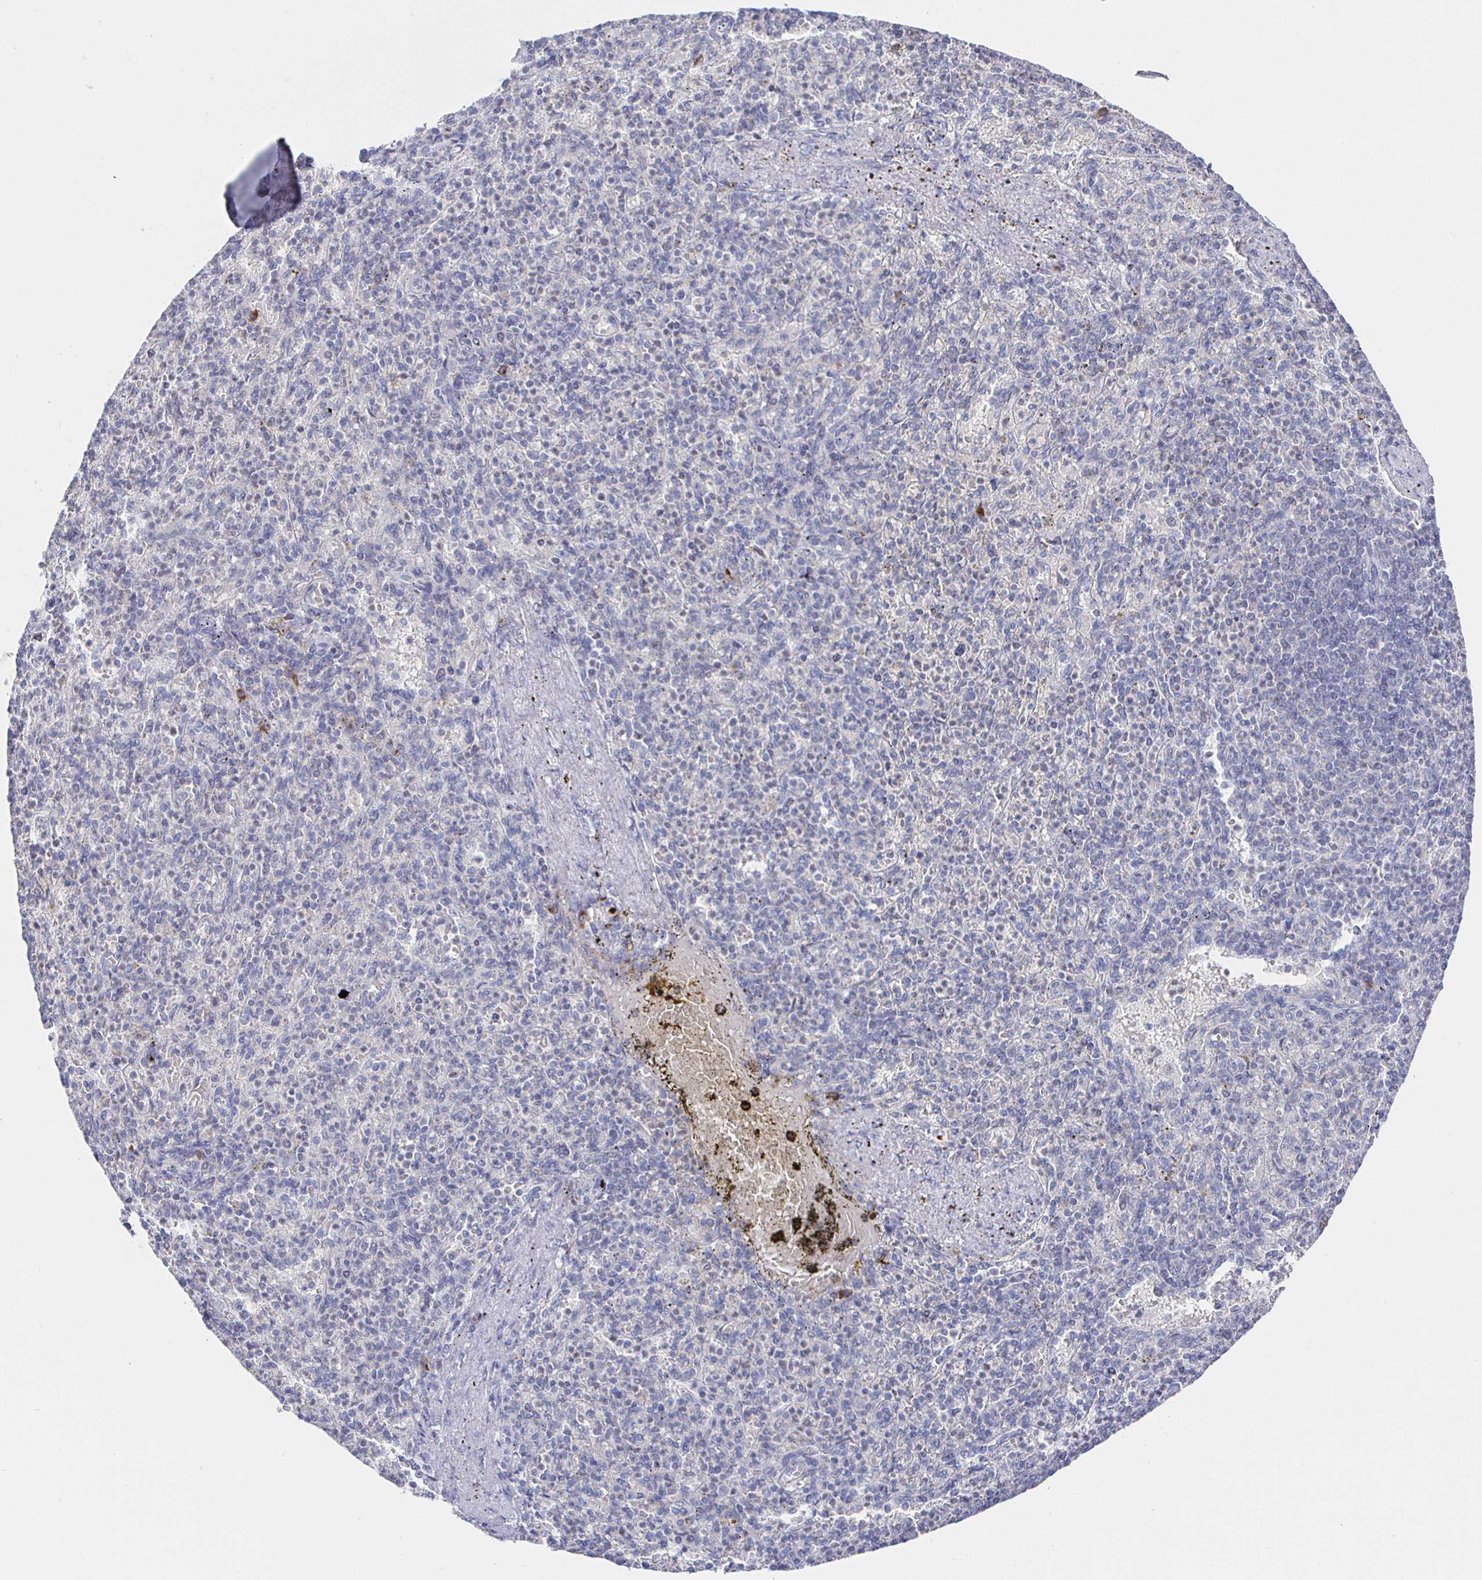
{"staining": {"intensity": "moderate", "quantity": "<25%", "location": "cytoplasmic/membranous"}, "tissue": "spleen", "cell_type": "Cells in red pulp", "image_type": "normal", "snomed": [{"axis": "morphology", "description": "Normal tissue, NOS"}, {"axis": "topography", "description": "Spleen"}], "caption": "This image reveals unremarkable spleen stained with IHC to label a protein in brown. The cytoplasmic/membranous of cells in red pulp show moderate positivity for the protein. Nuclei are counter-stained blue.", "gene": "LRRC23", "patient": {"sex": "female", "age": 74}}